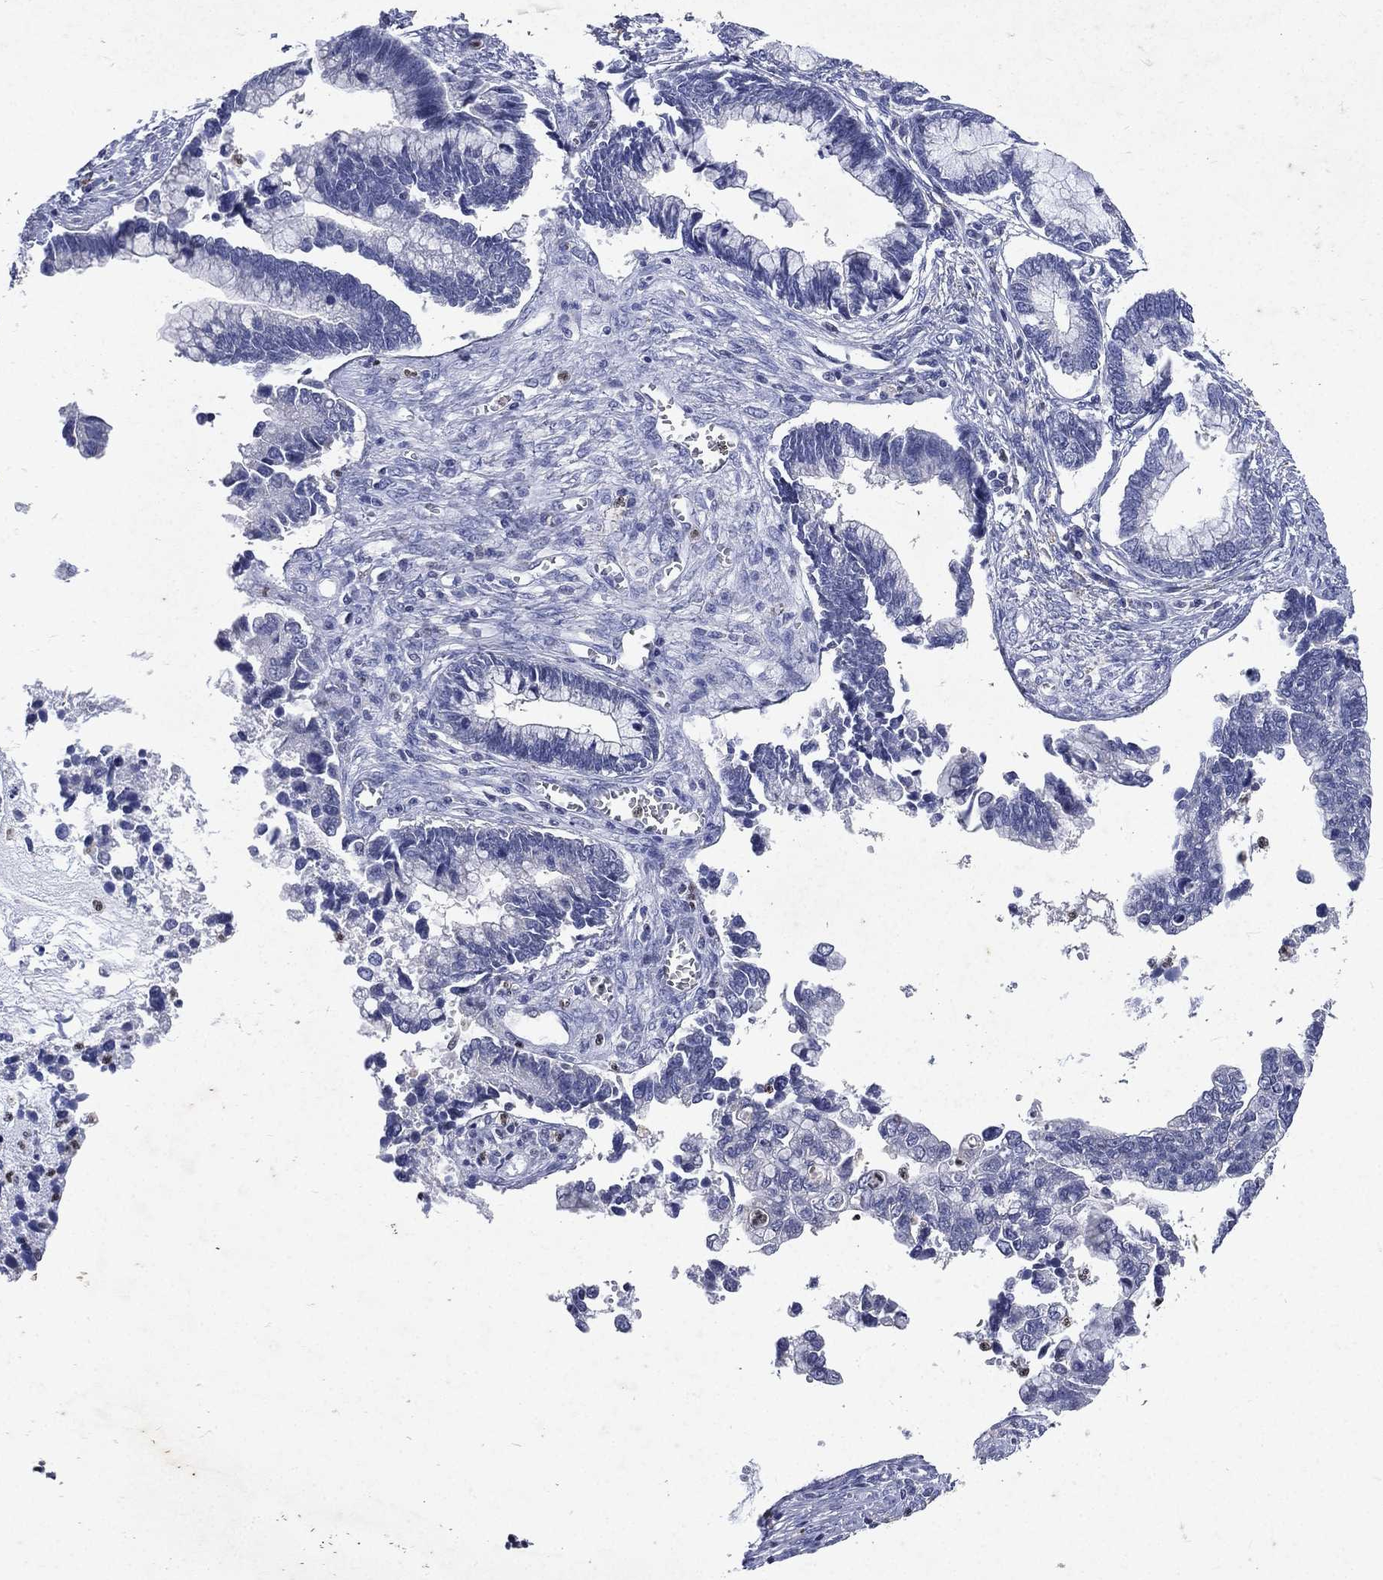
{"staining": {"intensity": "negative", "quantity": "none", "location": "none"}, "tissue": "cervical cancer", "cell_type": "Tumor cells", "image_type": "cancer", "snomed": [{"axis": "morphology", "description": "Adenocarcinoma, NOS"}, {"axis": "topography", "description": "Cervix"}], "caption": "Immunohistochemistry (IHC) image of cervical cancer stained for a protein (brown), which demonstrates no staining in tumor cells.", "gene": "SLC34A2", "patient": {"sex": "female", "age": 44}}